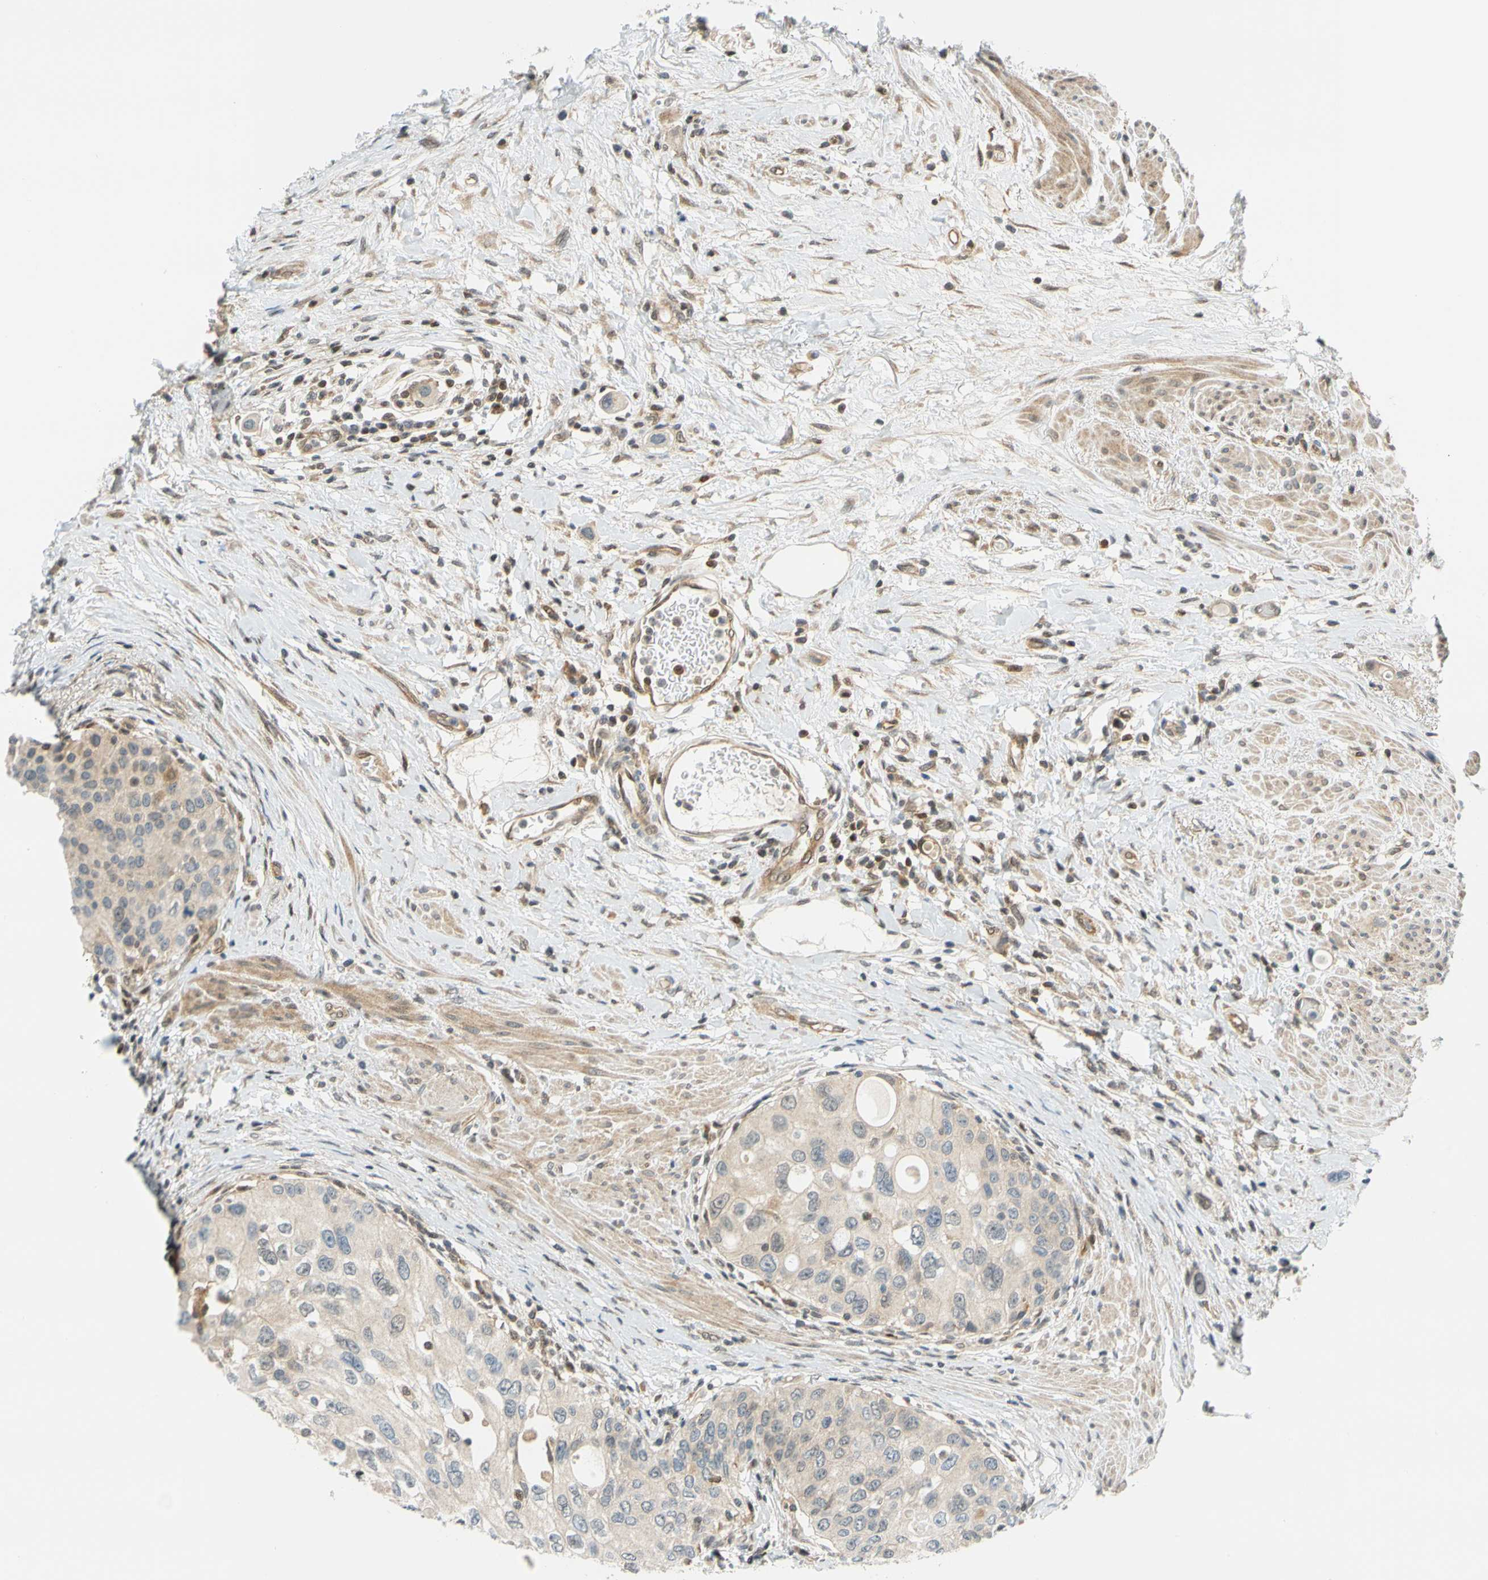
{"staining": {"intensity": "negative", "quantity": "none", "location": "none"}, "tissue": "urothelial cancer", "cell_type": "Tumor cells", "image_type": "cancer", "snomed": [{"axis": "morphology", "description": "Urothelial carcinoma, High grade"}, {"axis": "topography", "description": "Urinary bladder"}], "caption": "An immunohistochemistry (IHC) image of urothelial cancer is shown. There is no staining in tumor cells of urothelial cancer.", "gene": "MAPK9", "patient": {"sex": "female", "age": 56}}